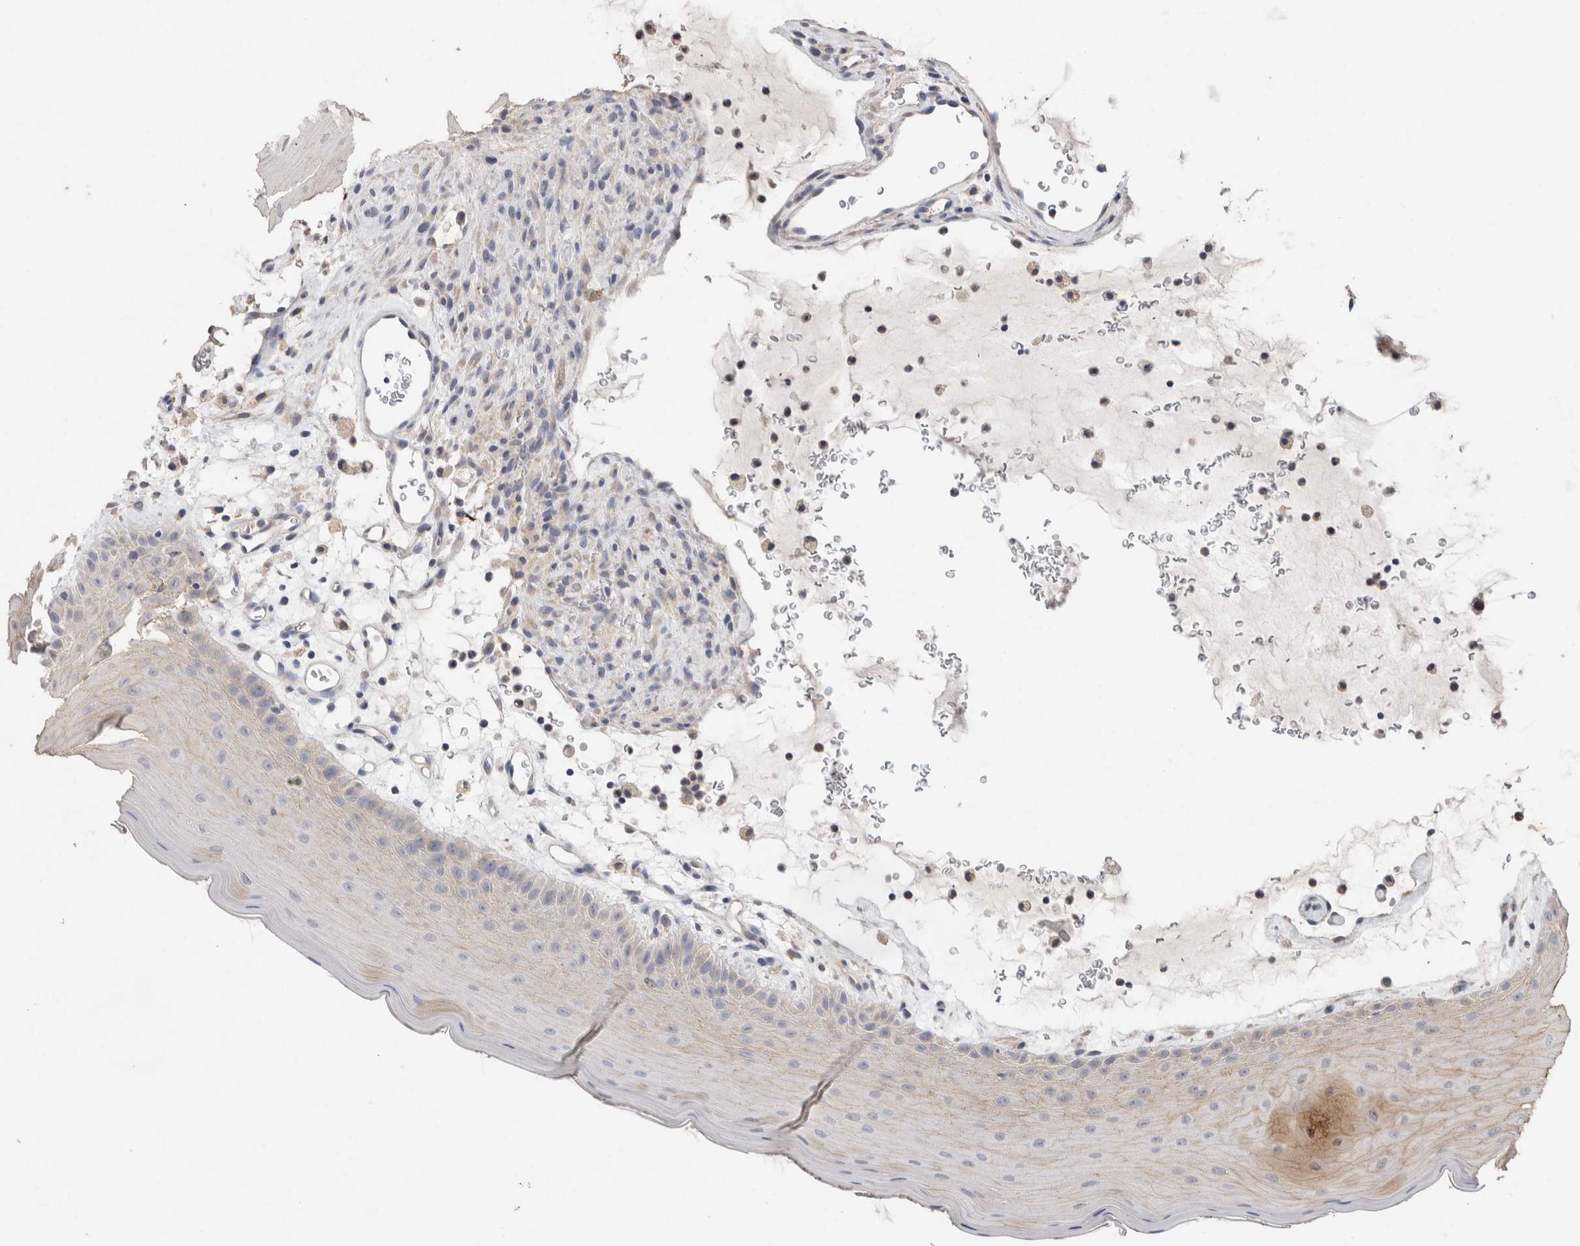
{"staining": {"intensity": "negative", "quantity": "none", "location": "none"}, "tissue": "oral mucosa", "cell_type": "Squamous epithelial cells", "image_type": "normal", "snomed": [{"axis": "morphology", "description": "Normal tissue, NOS"}, {"axis": "topography", "description": "Oral tissue"}], "caption": "The image shows no significant staining in squamous epithelial cells of oral mucosa.", "gene": "RAB14", "patient": {"sex": "male", "age": 13}}